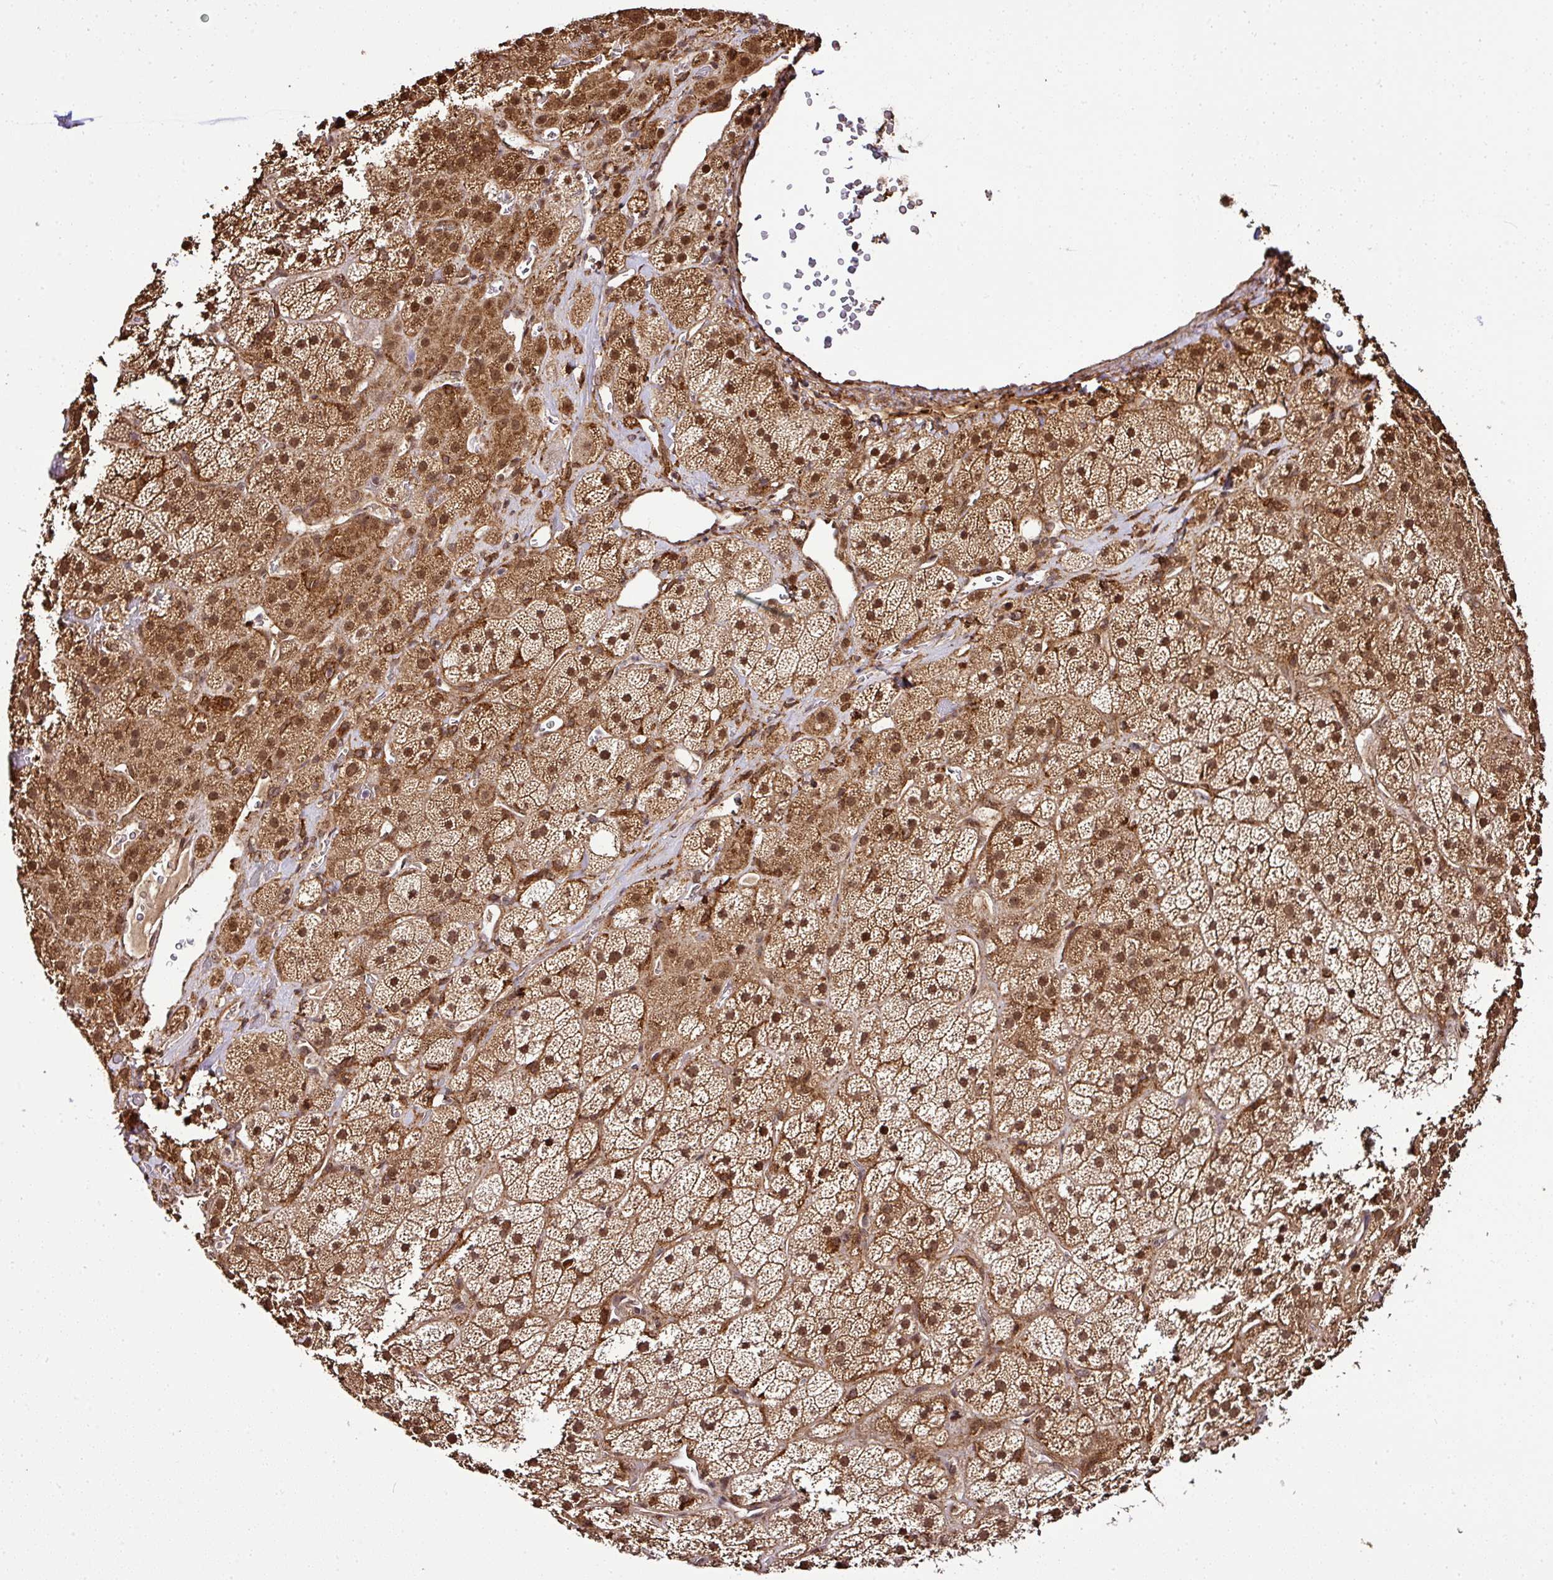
{"staining": {"intensity": "strong", "quantity": ">75%", "location": "cytoplasmic/membranous,nuclear"}, "tissue": "adrenal gland", "cell_type": "Glandular cells", "image_type": "normal", "snomed": [{"axis": "morphology", "description": "Normal tissue, NOS"}, {"axis": "topography", "description": "Adrenal gland"}], "caption": "Immunohistochemistry (IHC) of benign human adrenal gland shows high levels of strong cytoplasmic/membranous,nuclear expression in approximately >75% of glandular cells.", "gene": "FAM153A", "patient": {"sex": "male", "age": 57}}